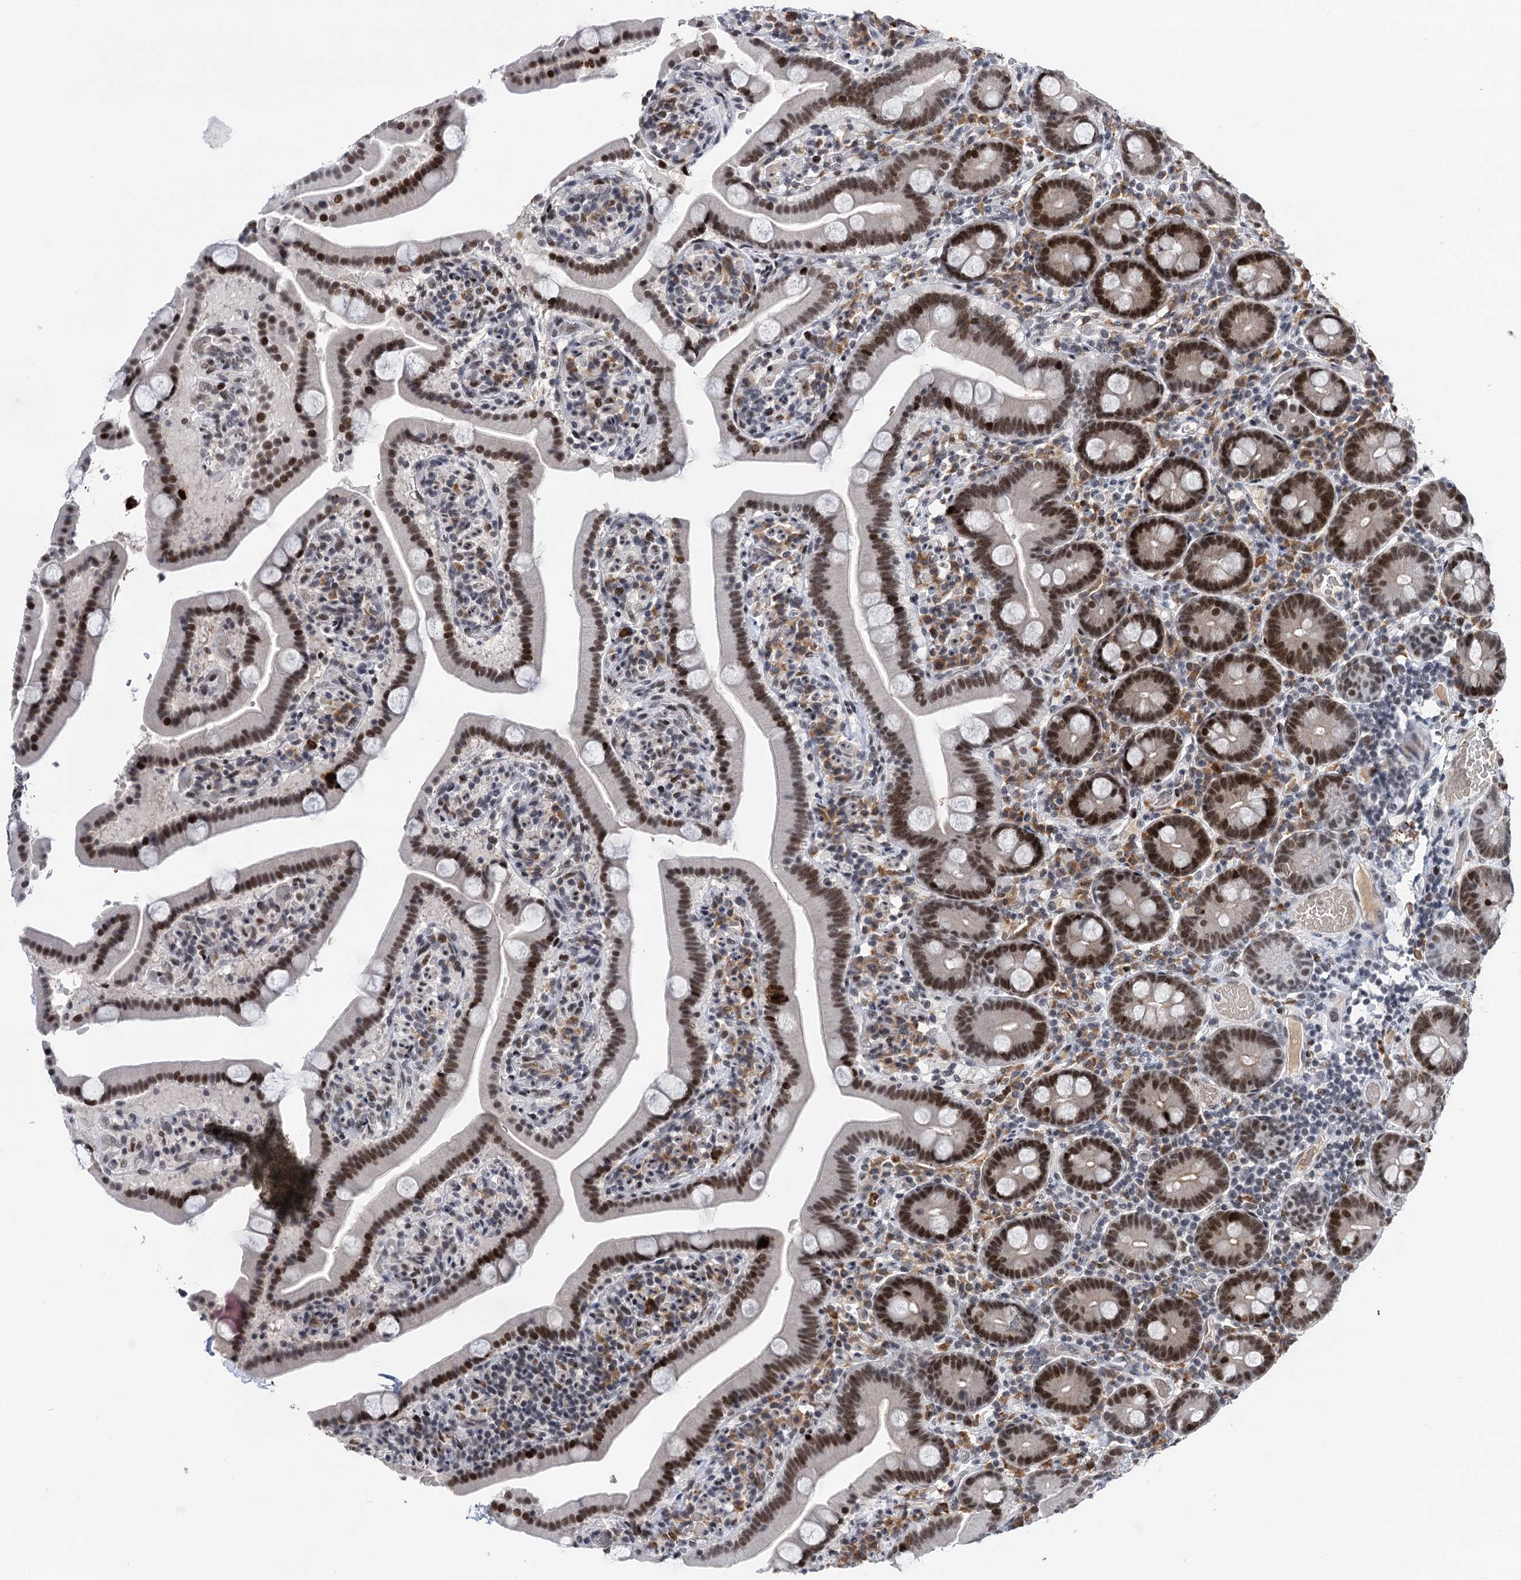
{"staining": {"intensity": "moderate", "quantity": ">75%", "location": "nuclear"}, "tissue": "duodenum", "cell_type": "Glandular cells", "image_type": "normal", "snomed": [{"axis": "morphology", "description": "Normal tissue, NOS"}, {"axis": "topography", "description": "Duodenum"}], "caption": "Brown immunohistochemical staining in normal human duodenum demonstrates moderate nuclear expression in about >75% of glandular cells.", "gene": "ZCCHC10", "patient": {"sex": "male", "age": 55}}